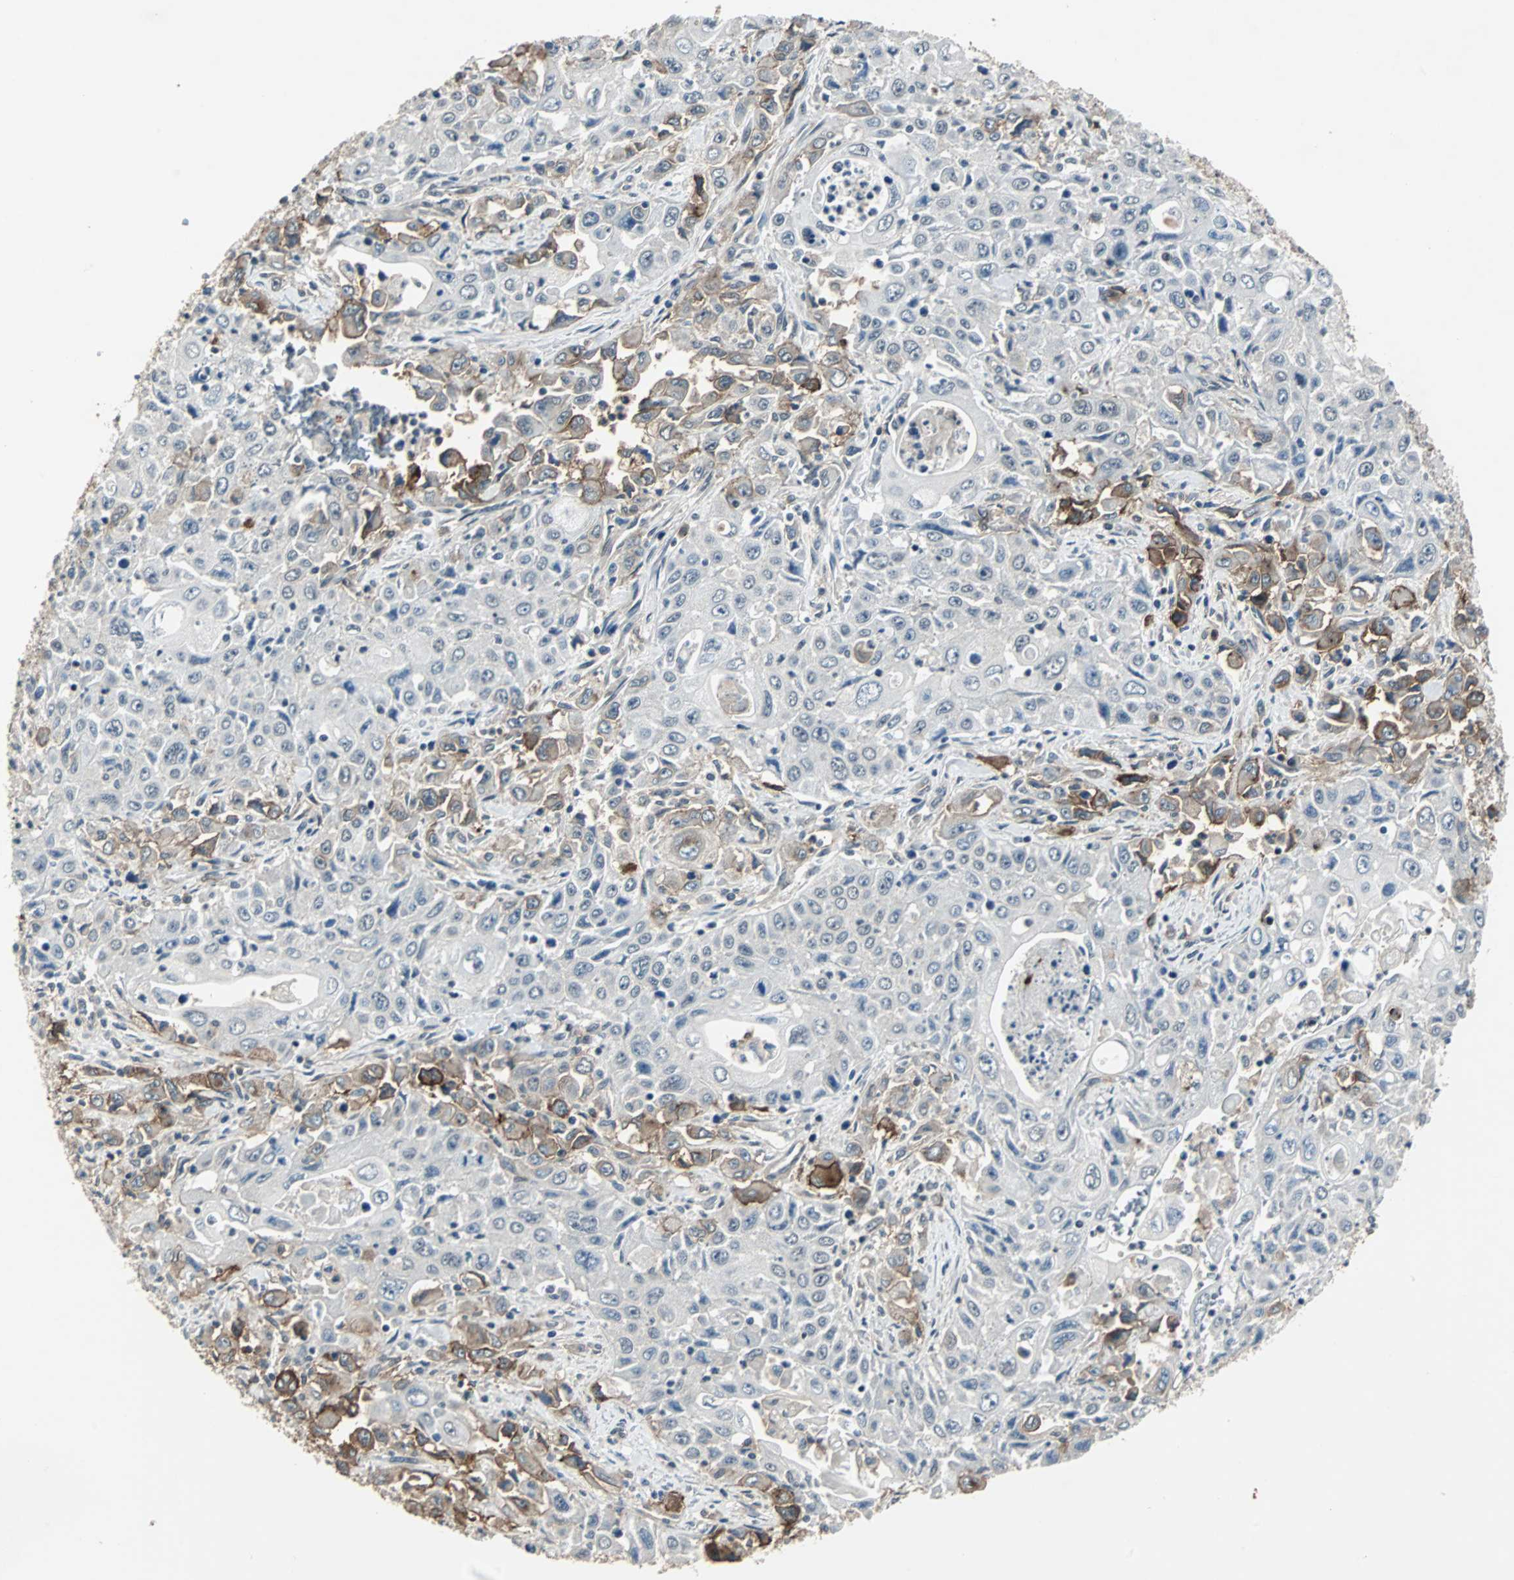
{"staining": {"intensity": "moderate", "quantity": "<25%", "location": "cytoplasmic/membranous"}, "tissue": "pancreatic cancer", "cell_type": "Tumor cells", "image_type": "cancer", "snomed": [{"axis": "morphology", "description": "Adenocarcinoma, NOS"}, {"axis": "topography", "description": "Pancreas"}], "caption": "Tumor cells exhibit low levels of moderate cytoplasmic/membranous expression in about <25% of cells in human pancreatic cancer. (DAB = brown stain, brightfield microscopy at high magnification).", "gene": "MKX", "patient": {"sex": "male", "age": 70}}